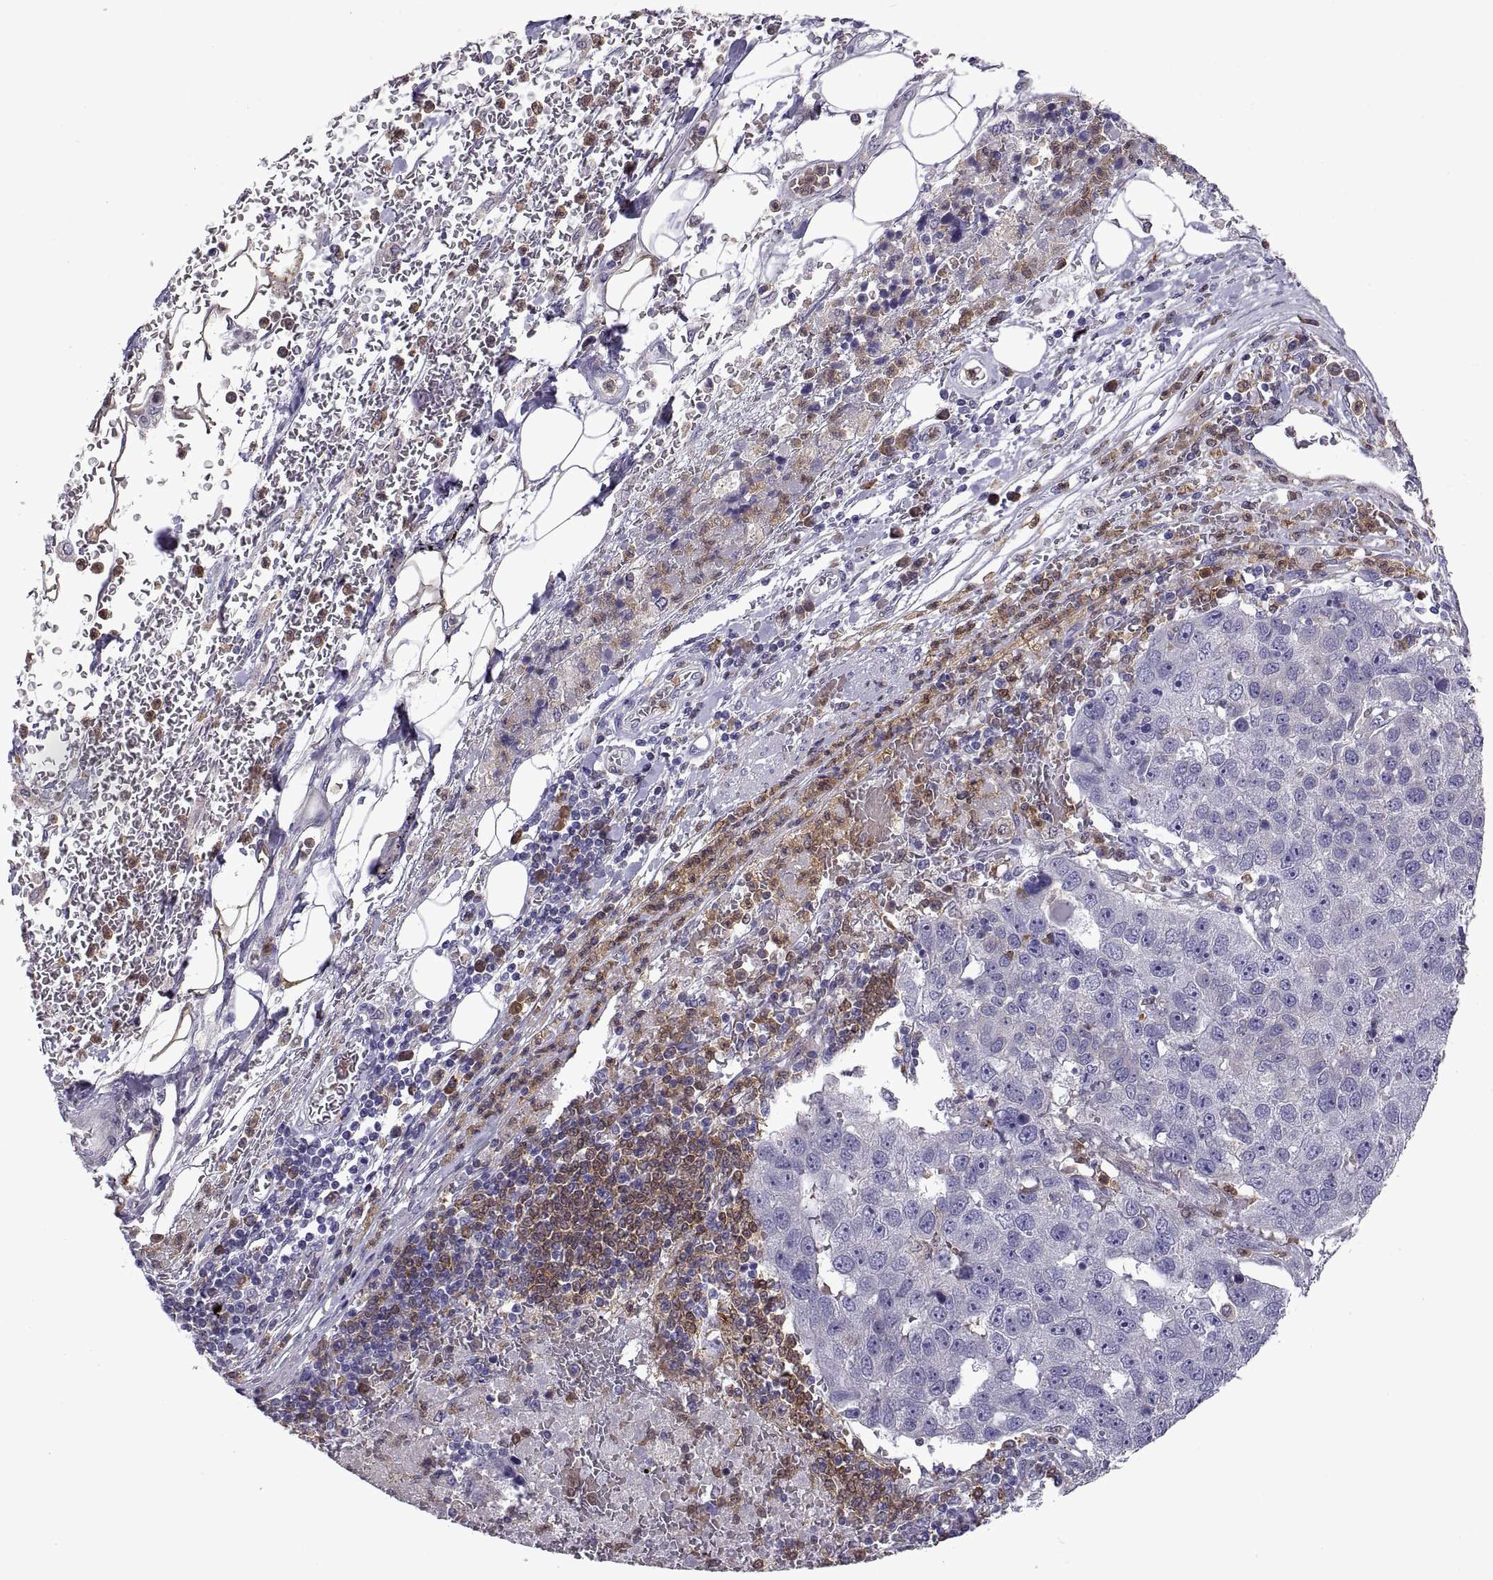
{"staining": {"intensity": "negative", "quantity": "none", "location": "none"}, "tissue": "pancreatic cancer", "cell_type": "Tumor cells", "image_type": "cancer", "snomed": [{"axis": "morphology", "description": "Adenocarcinoma, NOS"}, {"axis": "topography", "description": "Pancreas"}], "caption": "A high-resolution image shows immunohistochemistry staining of pancreatic cancer, which reveals no significant expression in tumor cells.", "gene": "DOK3", "patient": {"sex": "female", "age": 61}}